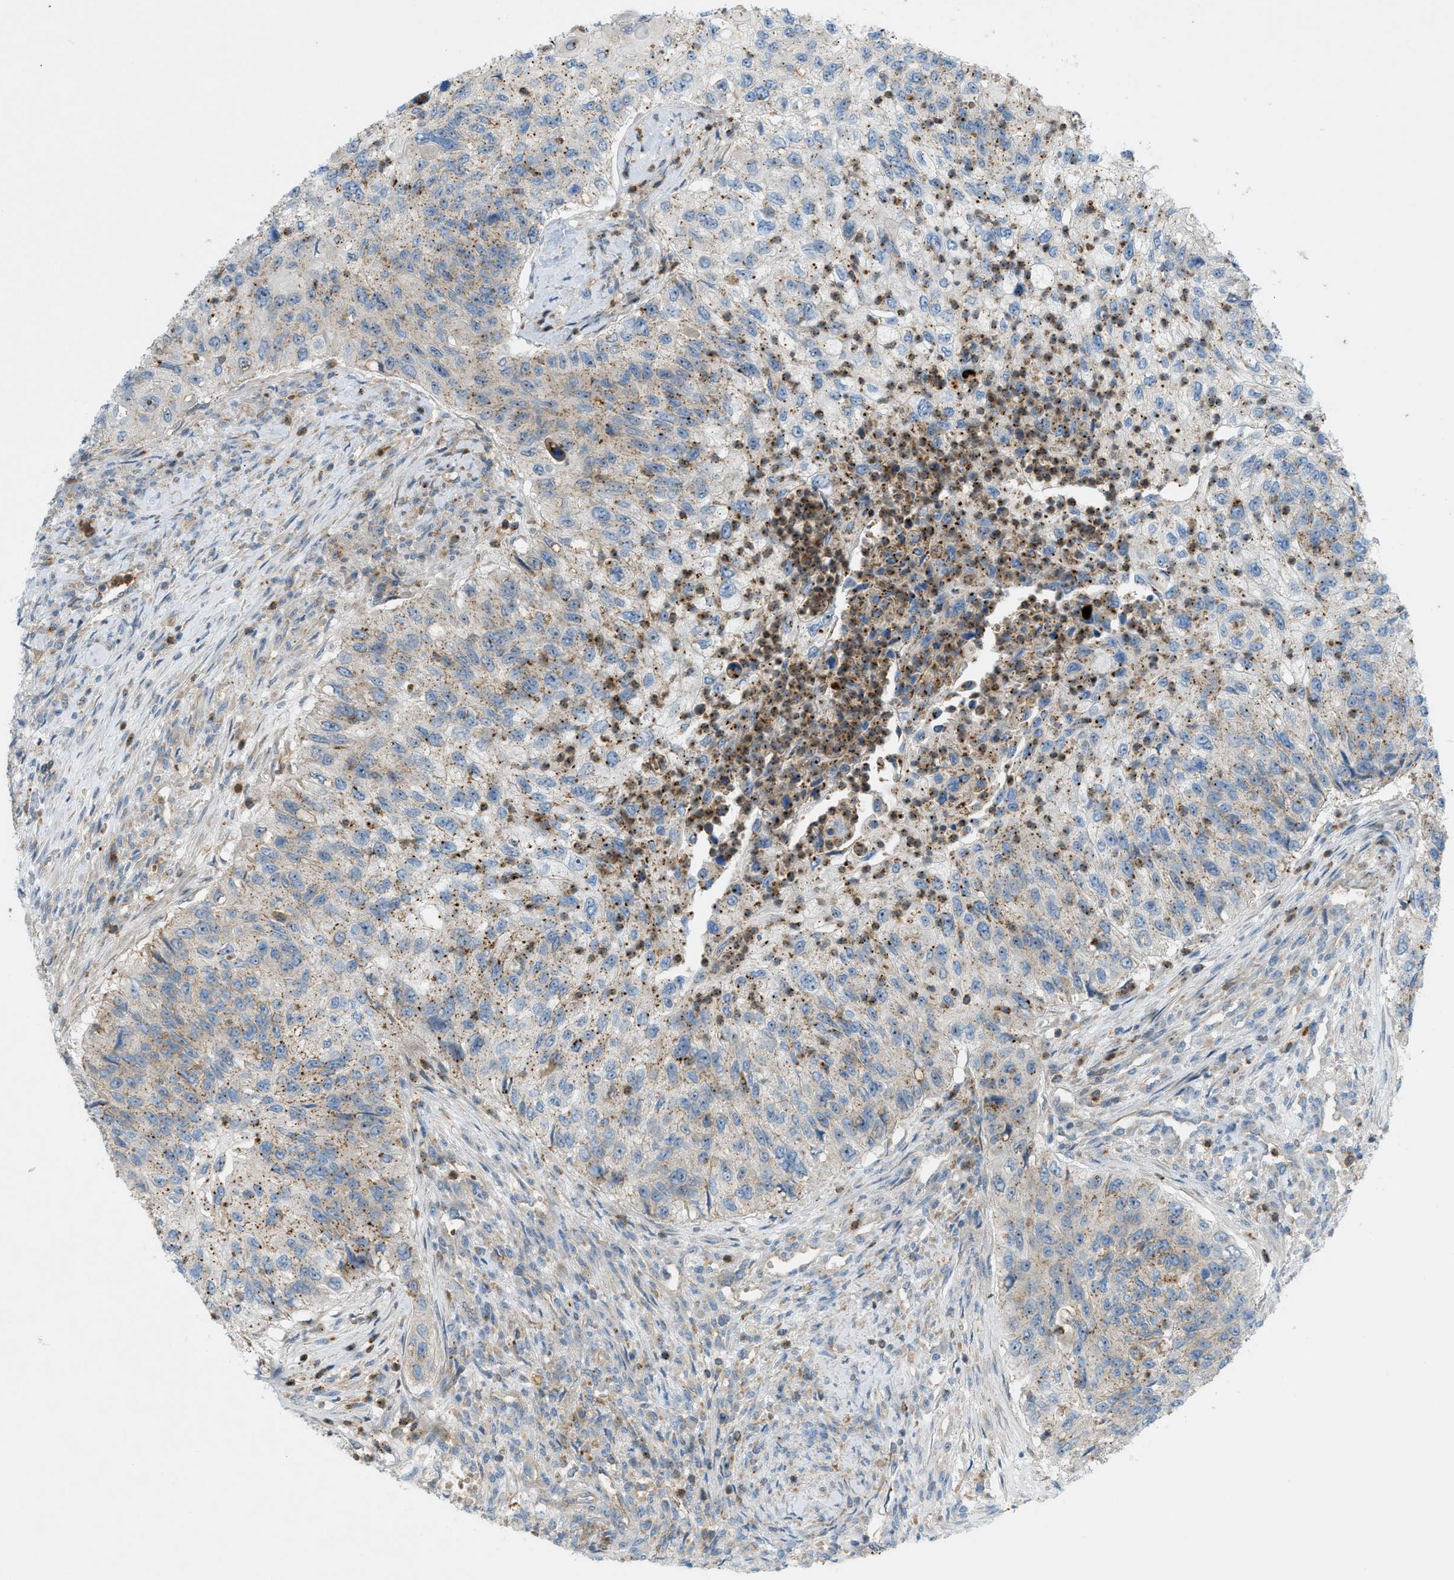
{"staining": {"intensity": "weak", "quantity": "25%-75%", "location": "cytoplasmic/membranous"}, "tissue": "urothelial cancer", "cell_type": "Tumor cells", "image_type": "cancer", "snomed": [{"axis": "morphology", "description": "Urothelial carcinoma, High grade"}, {"axis": "topography", "description": "Urinary bladder"}], "caption": "Urothelial cancer stained with DAB immunohistochemistry (IHC) shows low levels of weak cytoplasmic/membranous positivity in approximately 25%-75% of tumor cells.", "gene": "GRK6", "patient": {"sex": "female", "age": 60}}